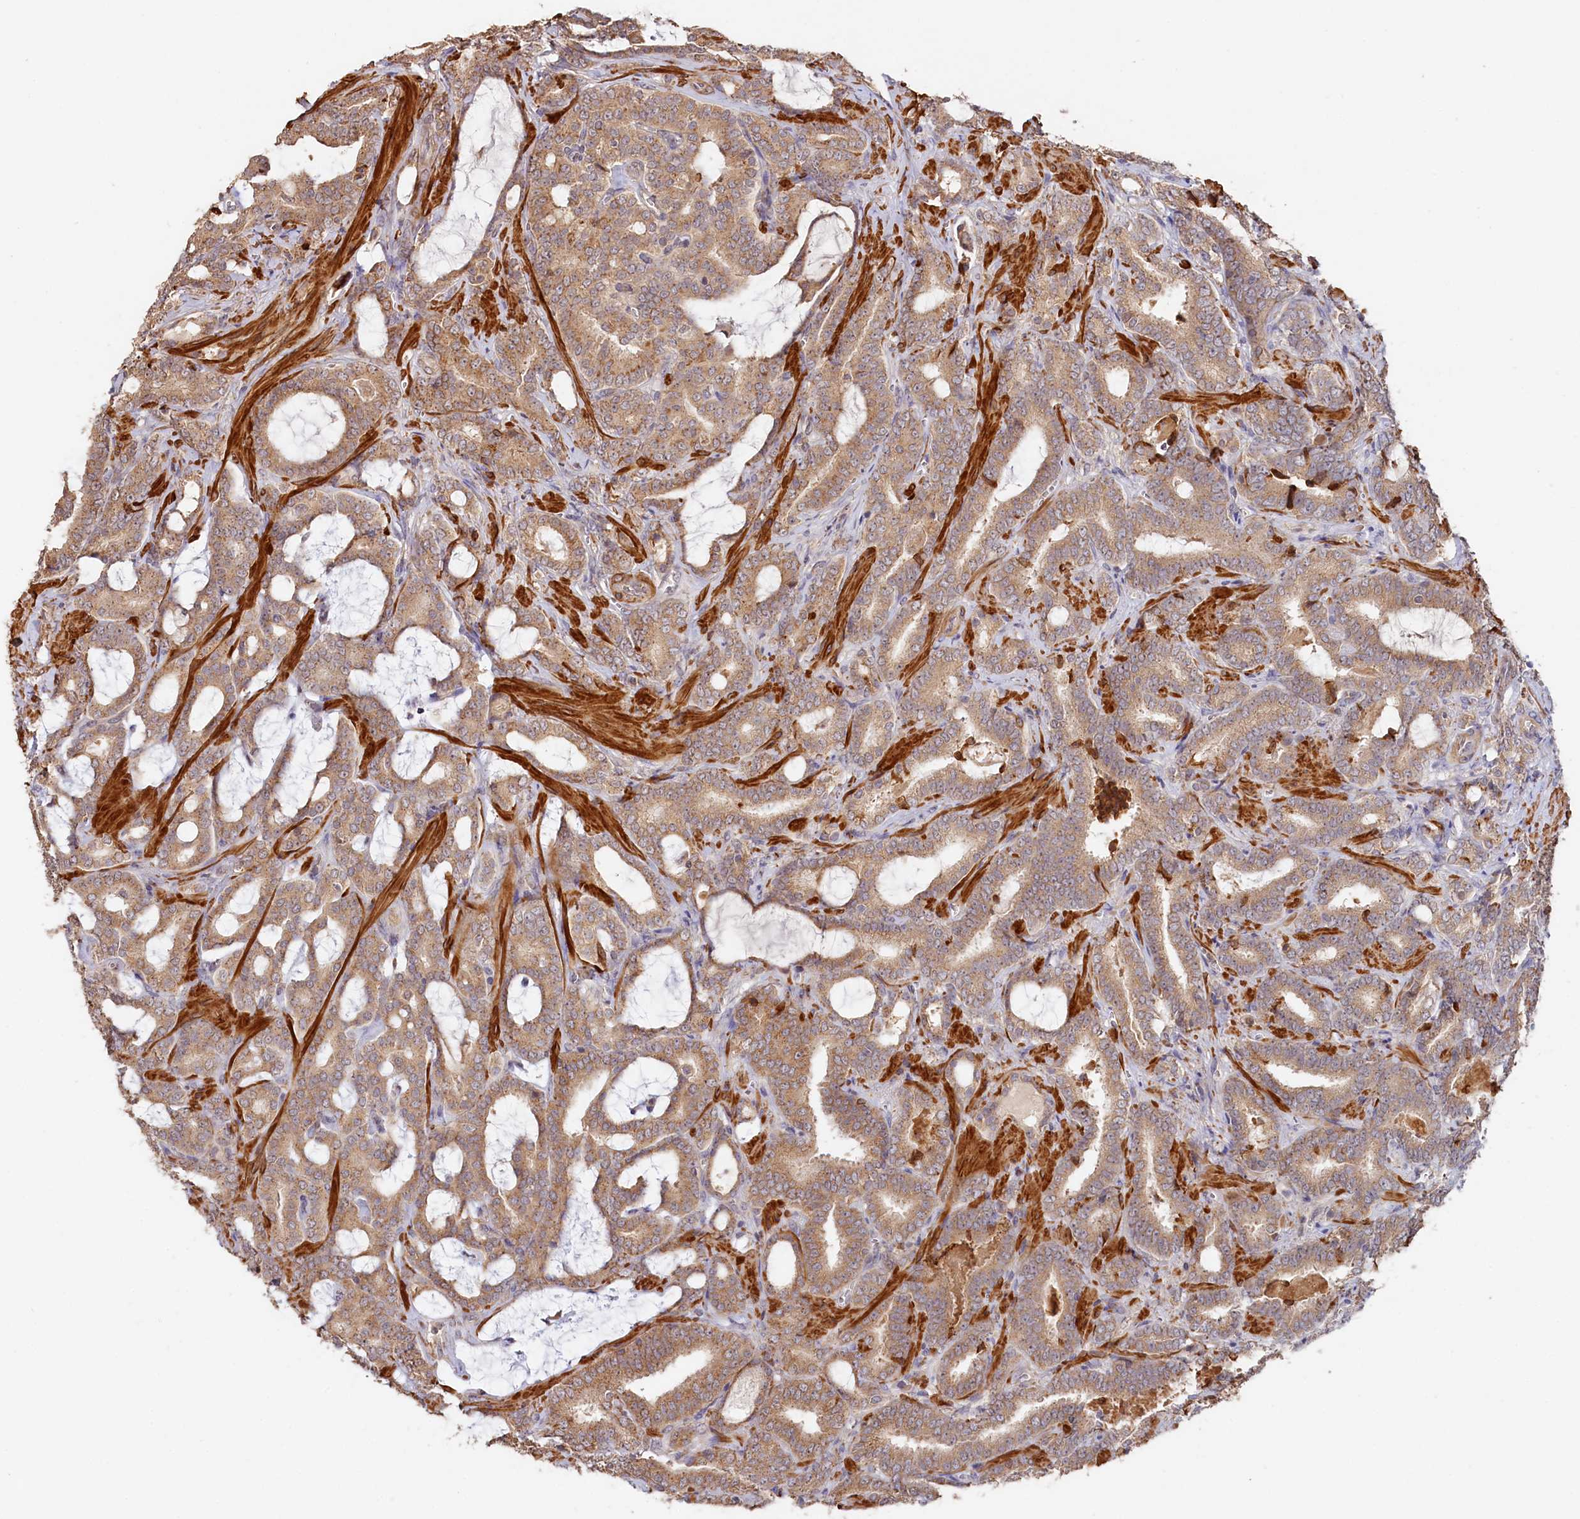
{"staining": {"intensity": "moderate", "quantity": ">75%", "location": "cytoplasmic/membranous"}, "tissue": "prostate cancer", "cell_type": "Tumor cells", "image_type": "cancer", "snomed": [{"axis": "morphology", "description": "Adenocarcinoma, High grade"}, {"axis": "topography", "description": "Prostate and seminal vesicle, NOS"}], "caption": "DAB (3,3'-diaminobenzidine) immunohistochemical staining of human prostate cancer (adenocarcinoma (high-grade)) exhibits moderate cytoplasmic/membranous protein positivity in approximately >75% of tumor cells. The staining was performed using DAB, with brown indicating positive protein expression. Nuclei are stained blue with hematoxylin.", "gene": "TANGO6", "patient": {"sex": "male", "age": 67}}